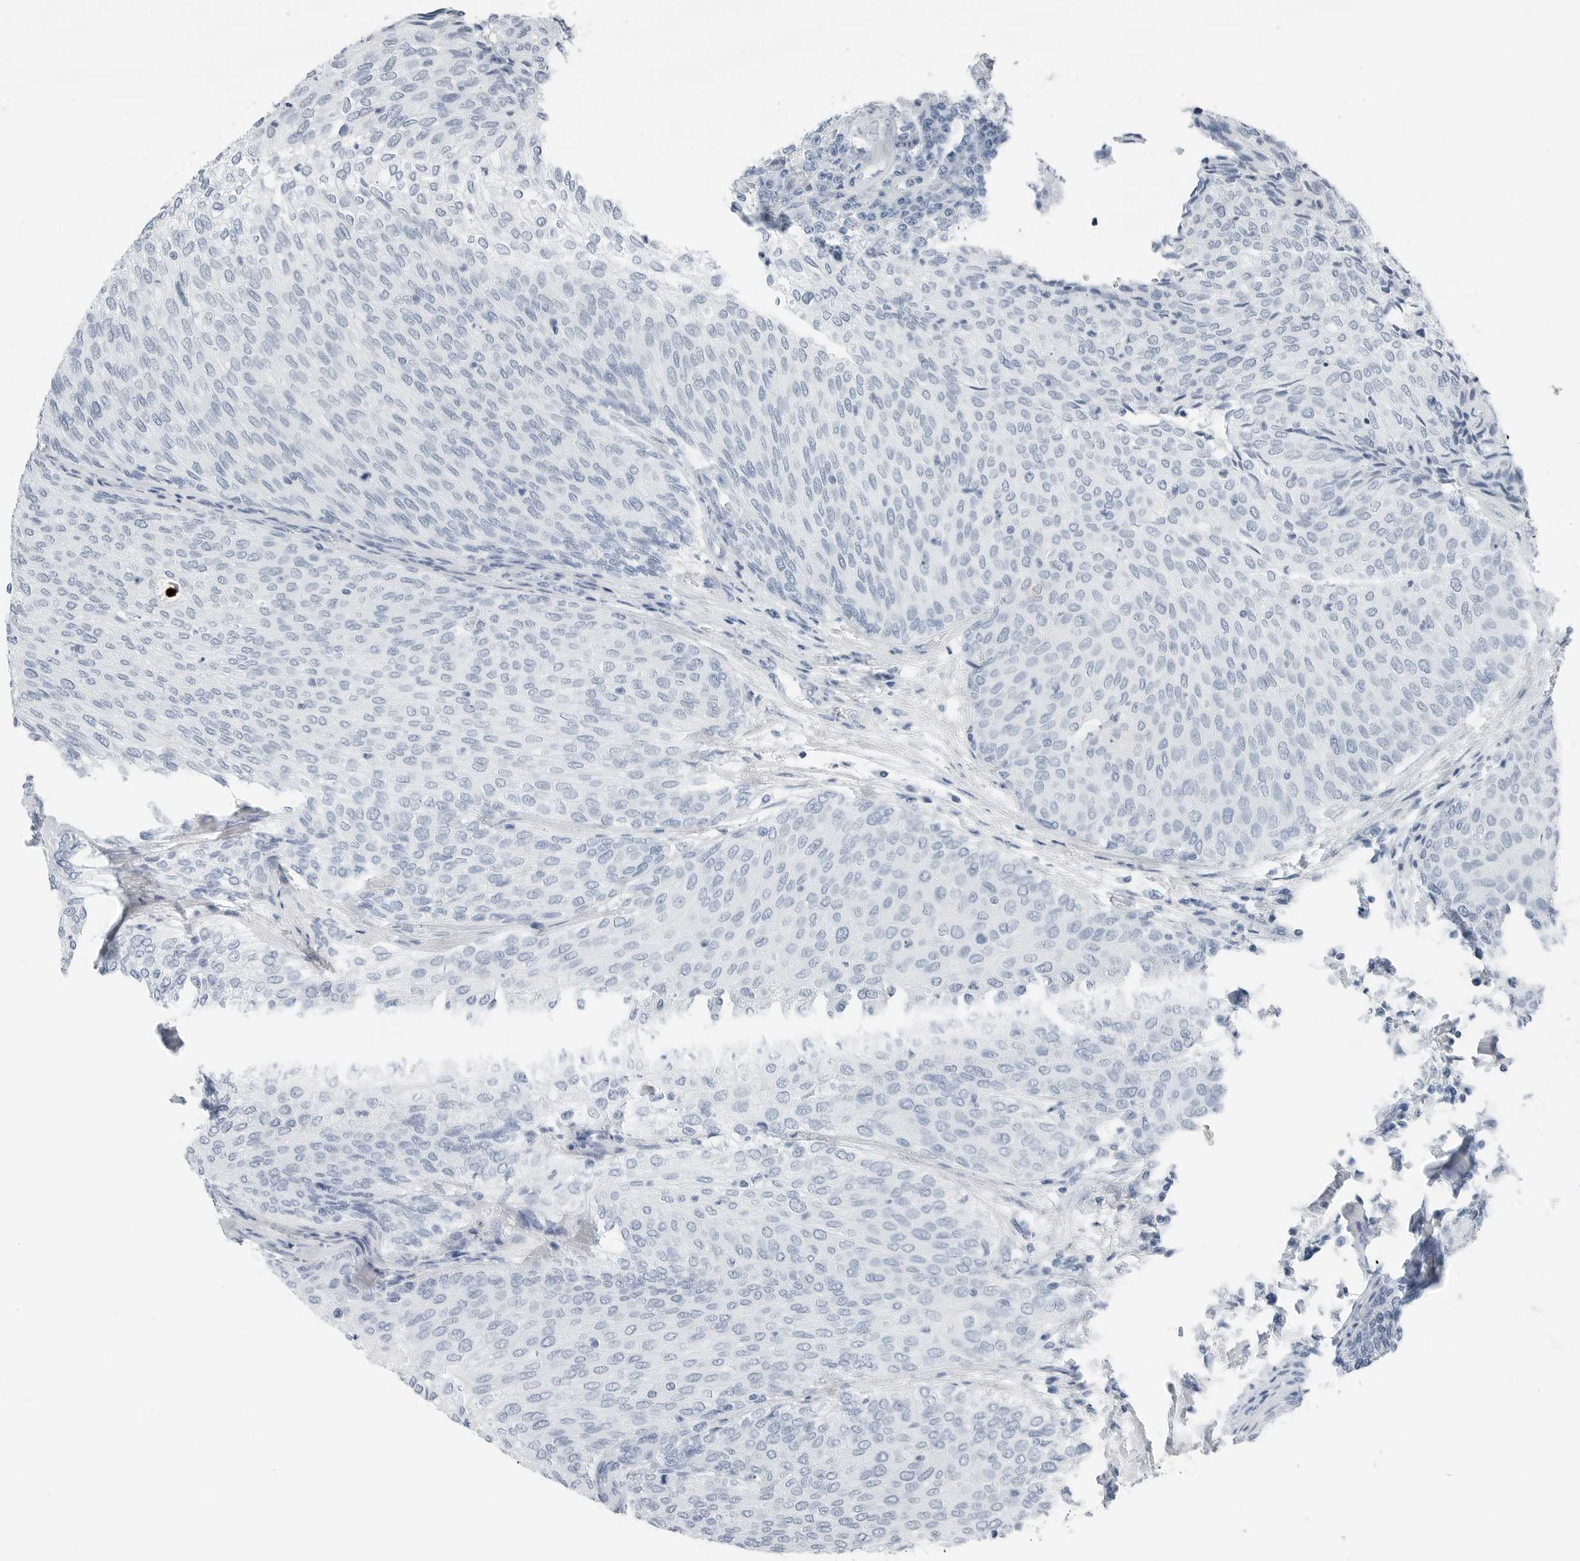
{"staining": {"intensity": "negative", "quantity": "none", "location": "none"}, "tissue": "urothelial cancer", "cell_type": "Tumor cells", "image_type": "cancer", "snomed": [{"axis": "morphology", "description": "Urothelial carcinoma, Low grade"}, {"axis": "topography", "description": "Urinary bladder"}], "caption": "Immunohistochemical staining of low-grade urothelial carcinoma shows no significant positivity in tumor cells.", "gene": "SLPI", "patient": {"sex": "female", "age": 79}}